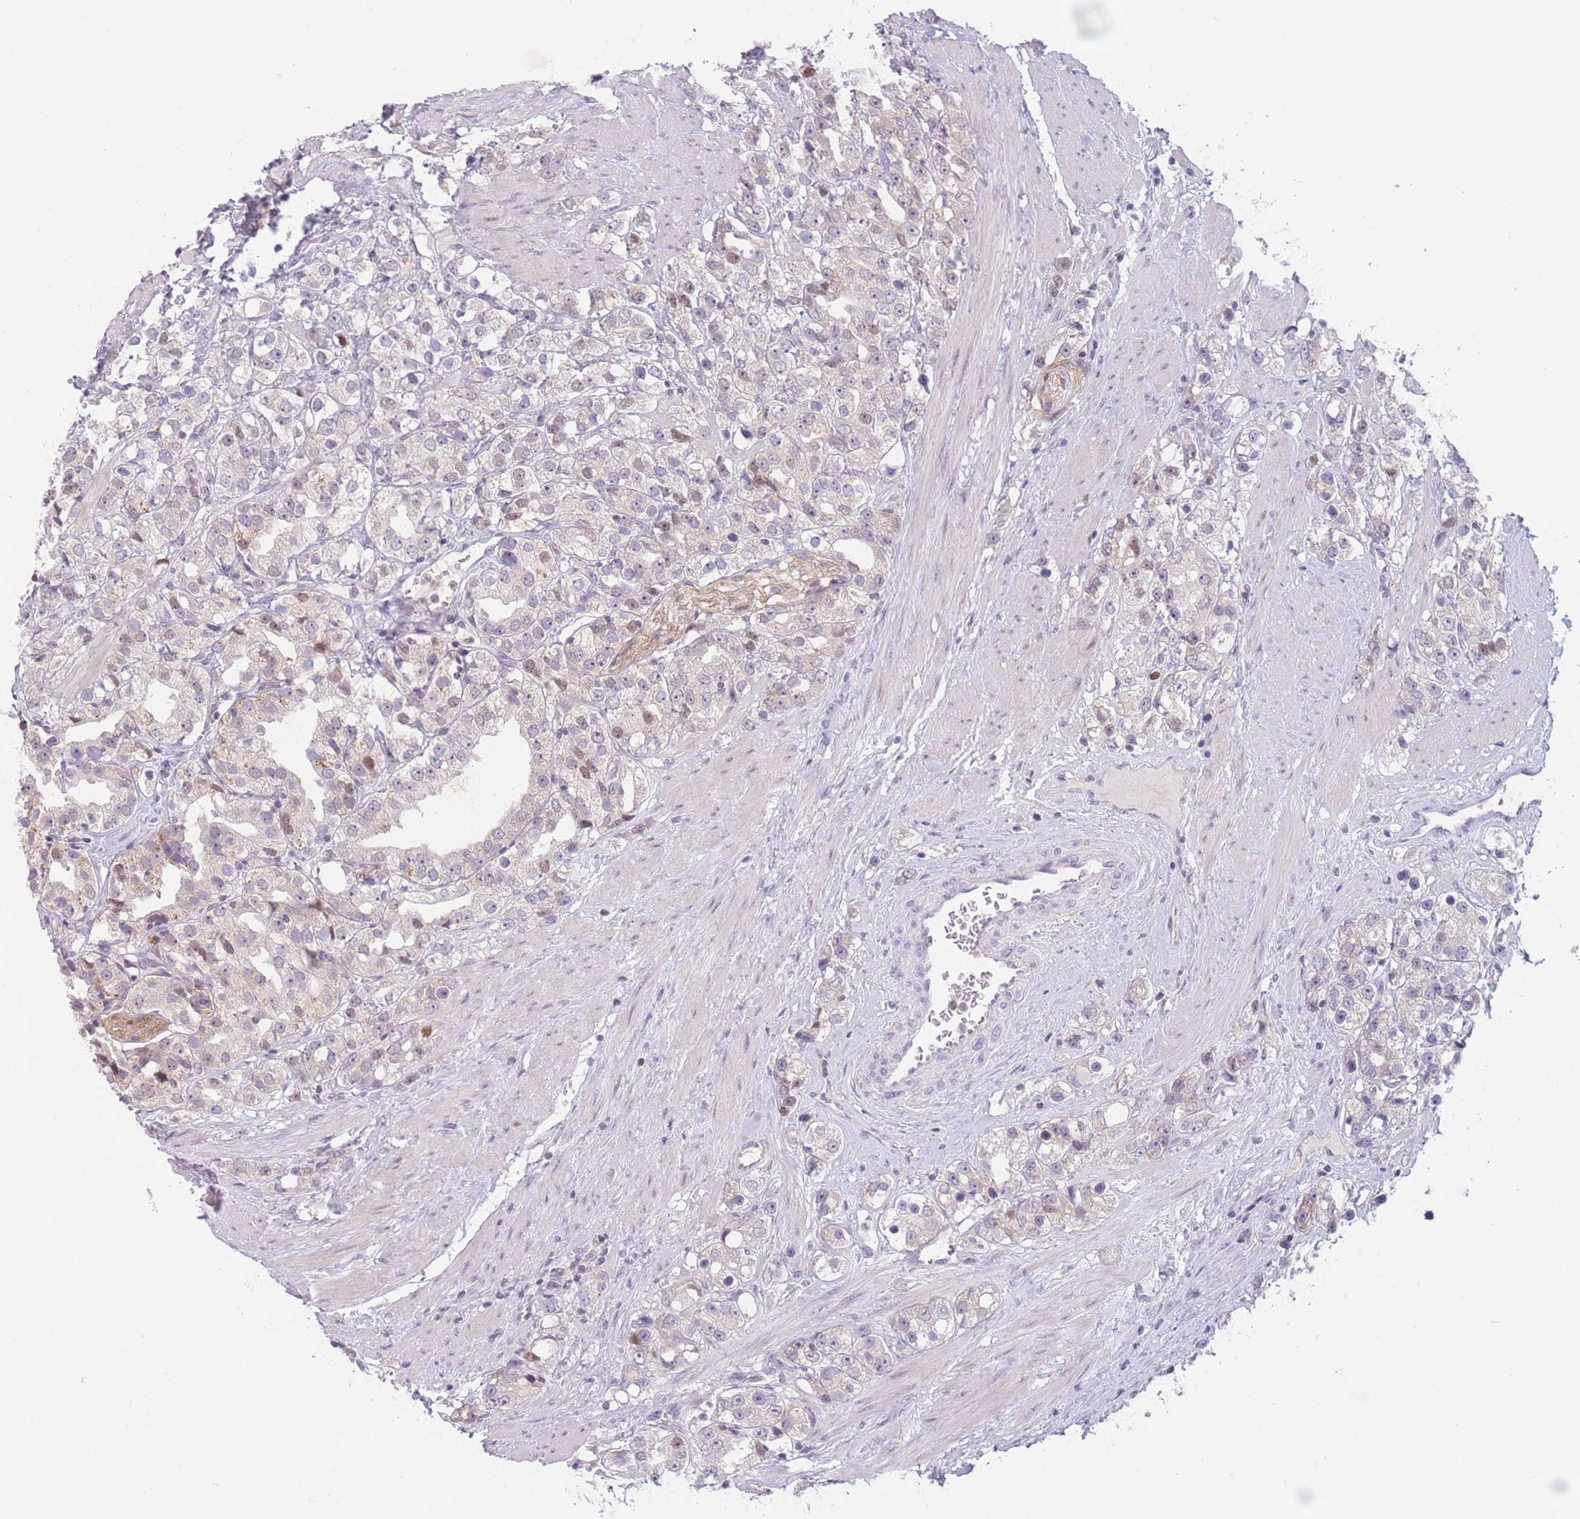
{"staining": {"intensity": "moderate", "quantity": "<25%", "location": "nuclear"}, "tissue": "prostate cancer", "cell_type": "Tumor cells", "image_type": "cancer", "snomed": [{"axis": "morphology", "description": "Adenocarcinoma, NOS"}, {"axis": "topography", "description": "Prostate"}], "caption": "Prostate cancer stained with a brown dye reveals moderate nuclear positive expression in approximately <25% of tumor cells.", "gene": "ZNF439", "patient": {"sex": "male", "age": 79}}